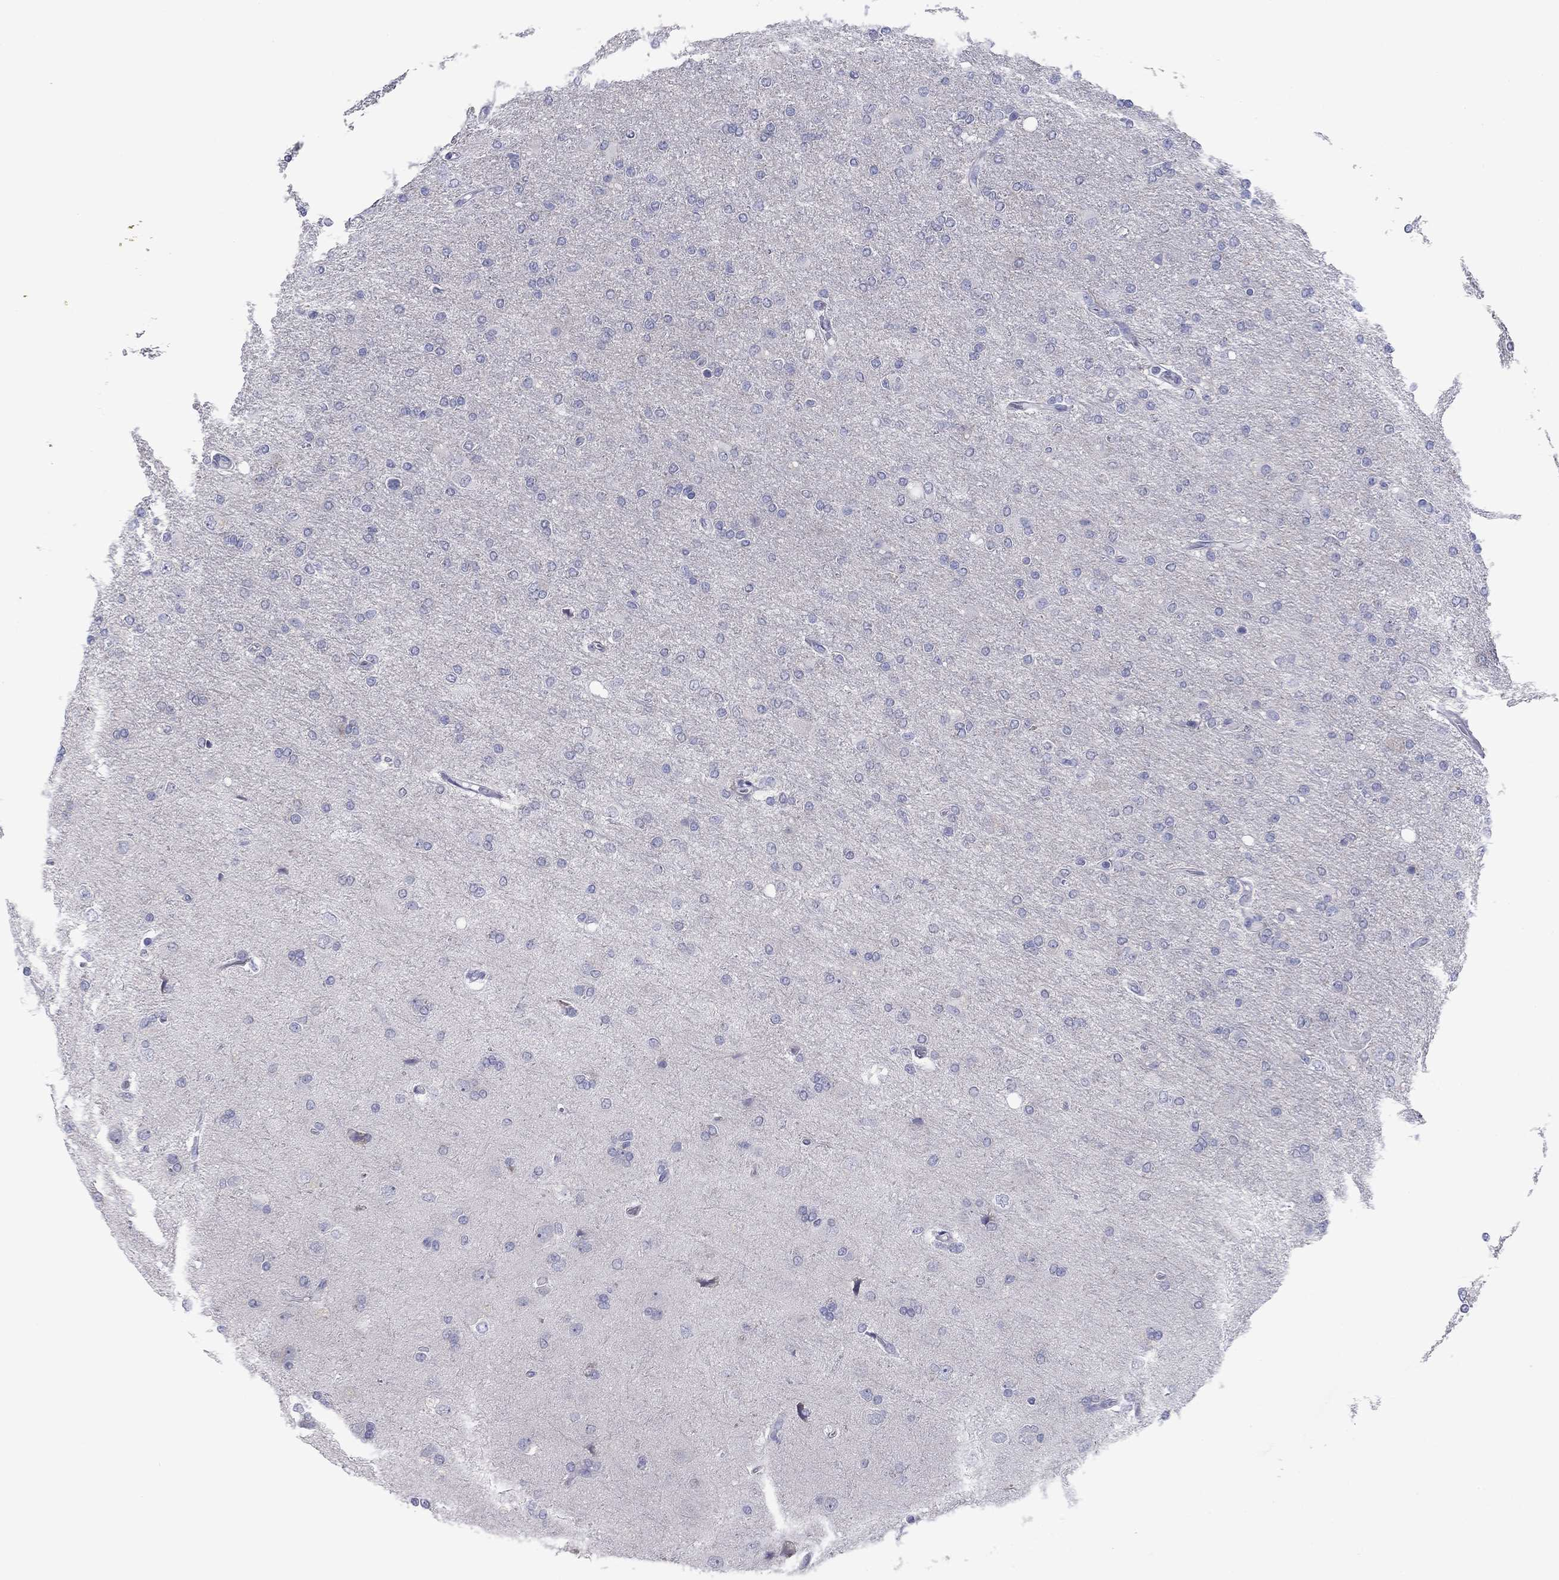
{"staining": {"intensity": "negative", "quantity": "none", "location": "none"}, "tissue": "glioma", "cell_type": "Tumor cells", "image_type": "cancer", "snomed": [{"axis": "morphology", "description": "Glioma, malignant, High grade"}, {"axis": "topography", "description": "Cerebral cortex"}], "caption": "High power microscopy image of an immunohistochemistry image of glioma, revealing no significant positivity in tumor cells. (Stains: DAB immunohistochemistry (IHC) with hematoxylin counter stain, Microscopy: brightfield microscopy at high magnification).", "gene": "GRK7", "patient": {"sex": "male", "age": 70}}